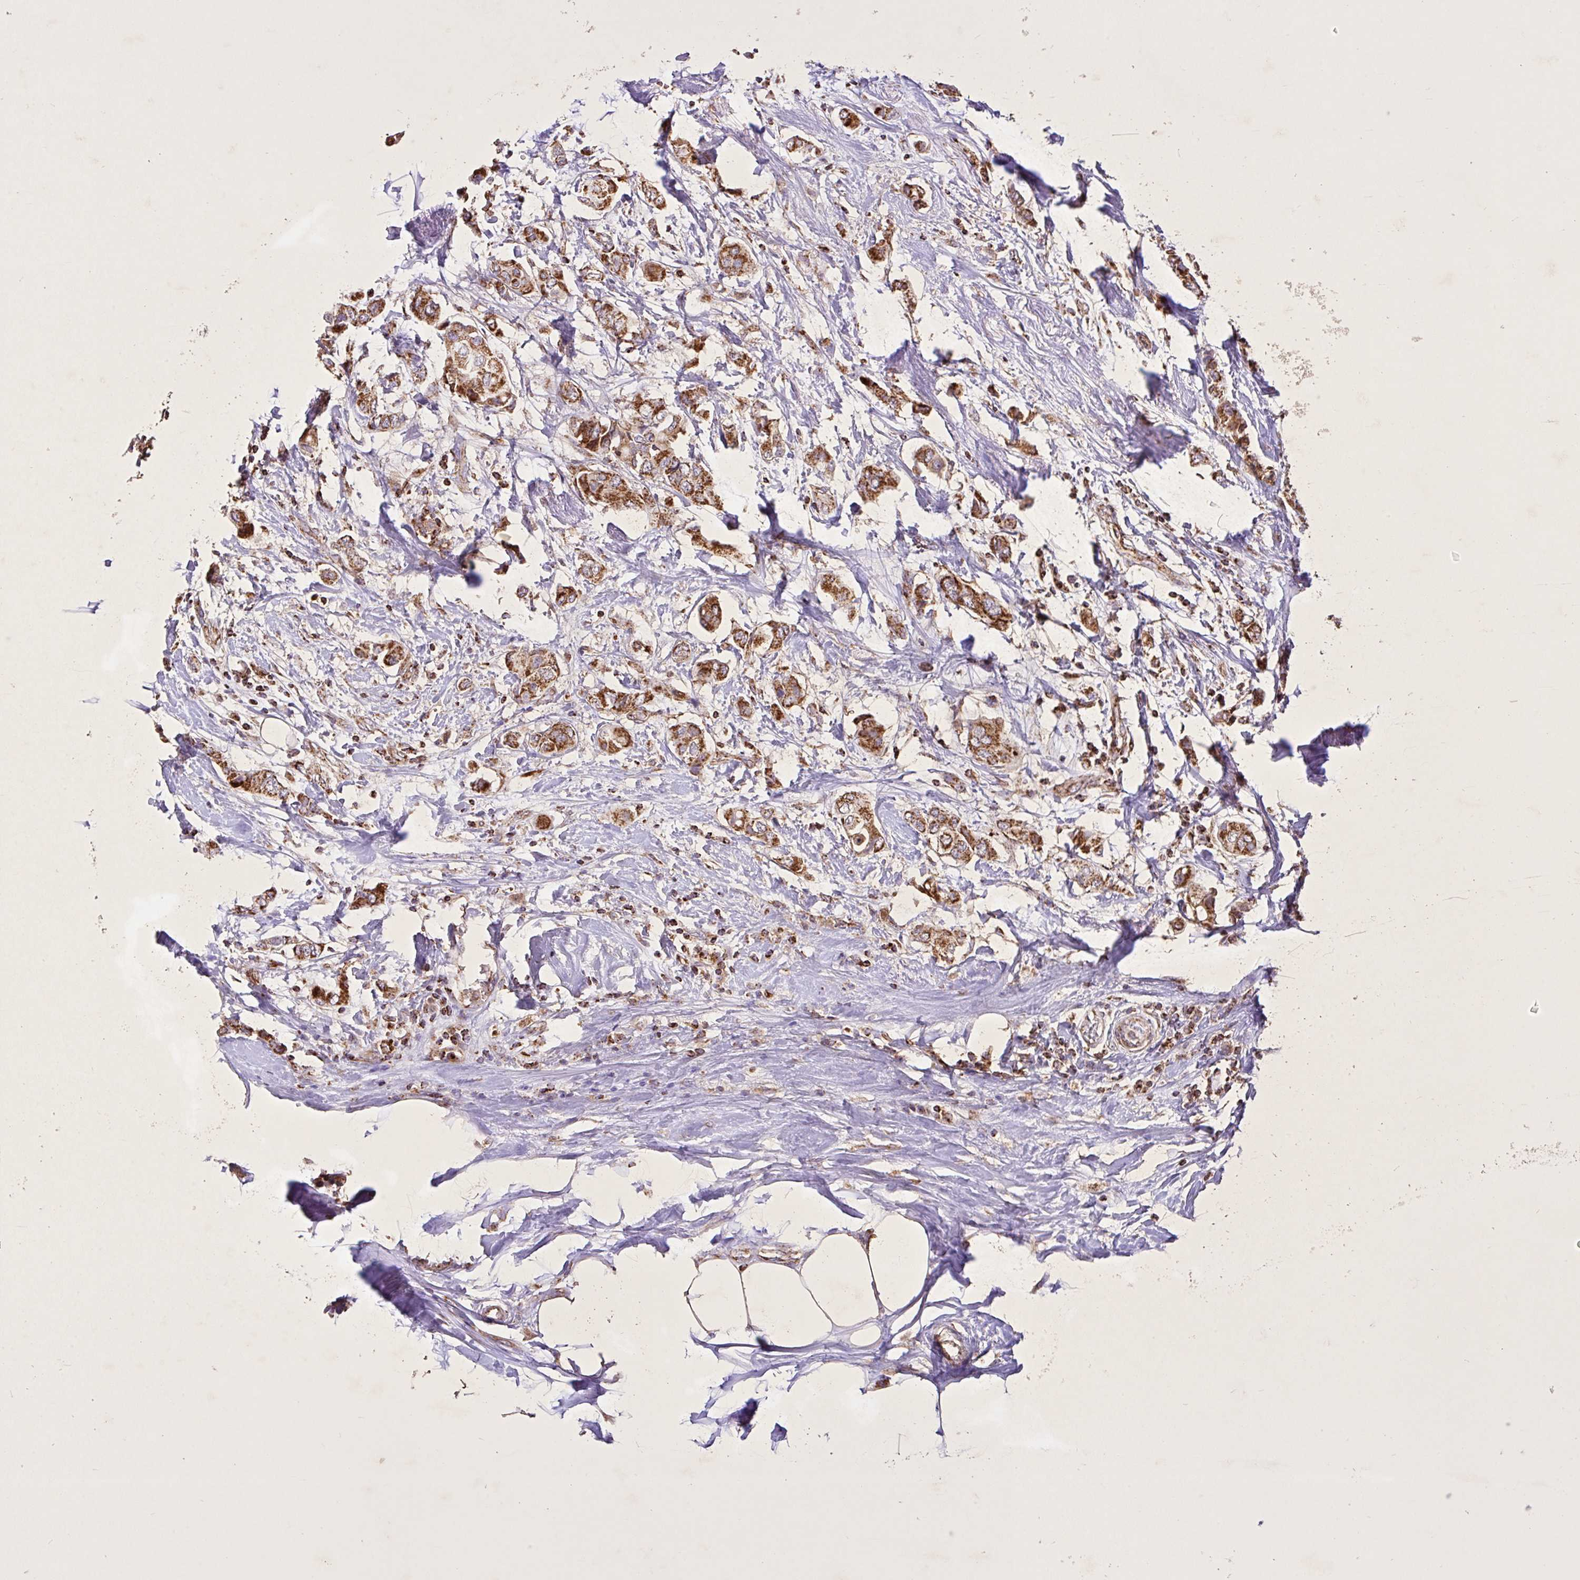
{"staining": {"intensity": "strong", "quantity": ">75%", "location": "cytoplasmic/membranous"}, "tissue": "breast cancer", "cell_type": "Tumor cells", "image_type": "cancer", "snomed": [{"axis": "morphology", "description": "Lobular carcinoma"}, {"axis": "topography", "description": "Breast"}], "caption": "This image exhibits immunohistochemistry (IHC) staining of human breast cancer, with high strong cytoplasmic/membranous expression in approximately >75% of tumor cells.", "gene": "AGK", "patient": {"sex": "female", "age": 51}}